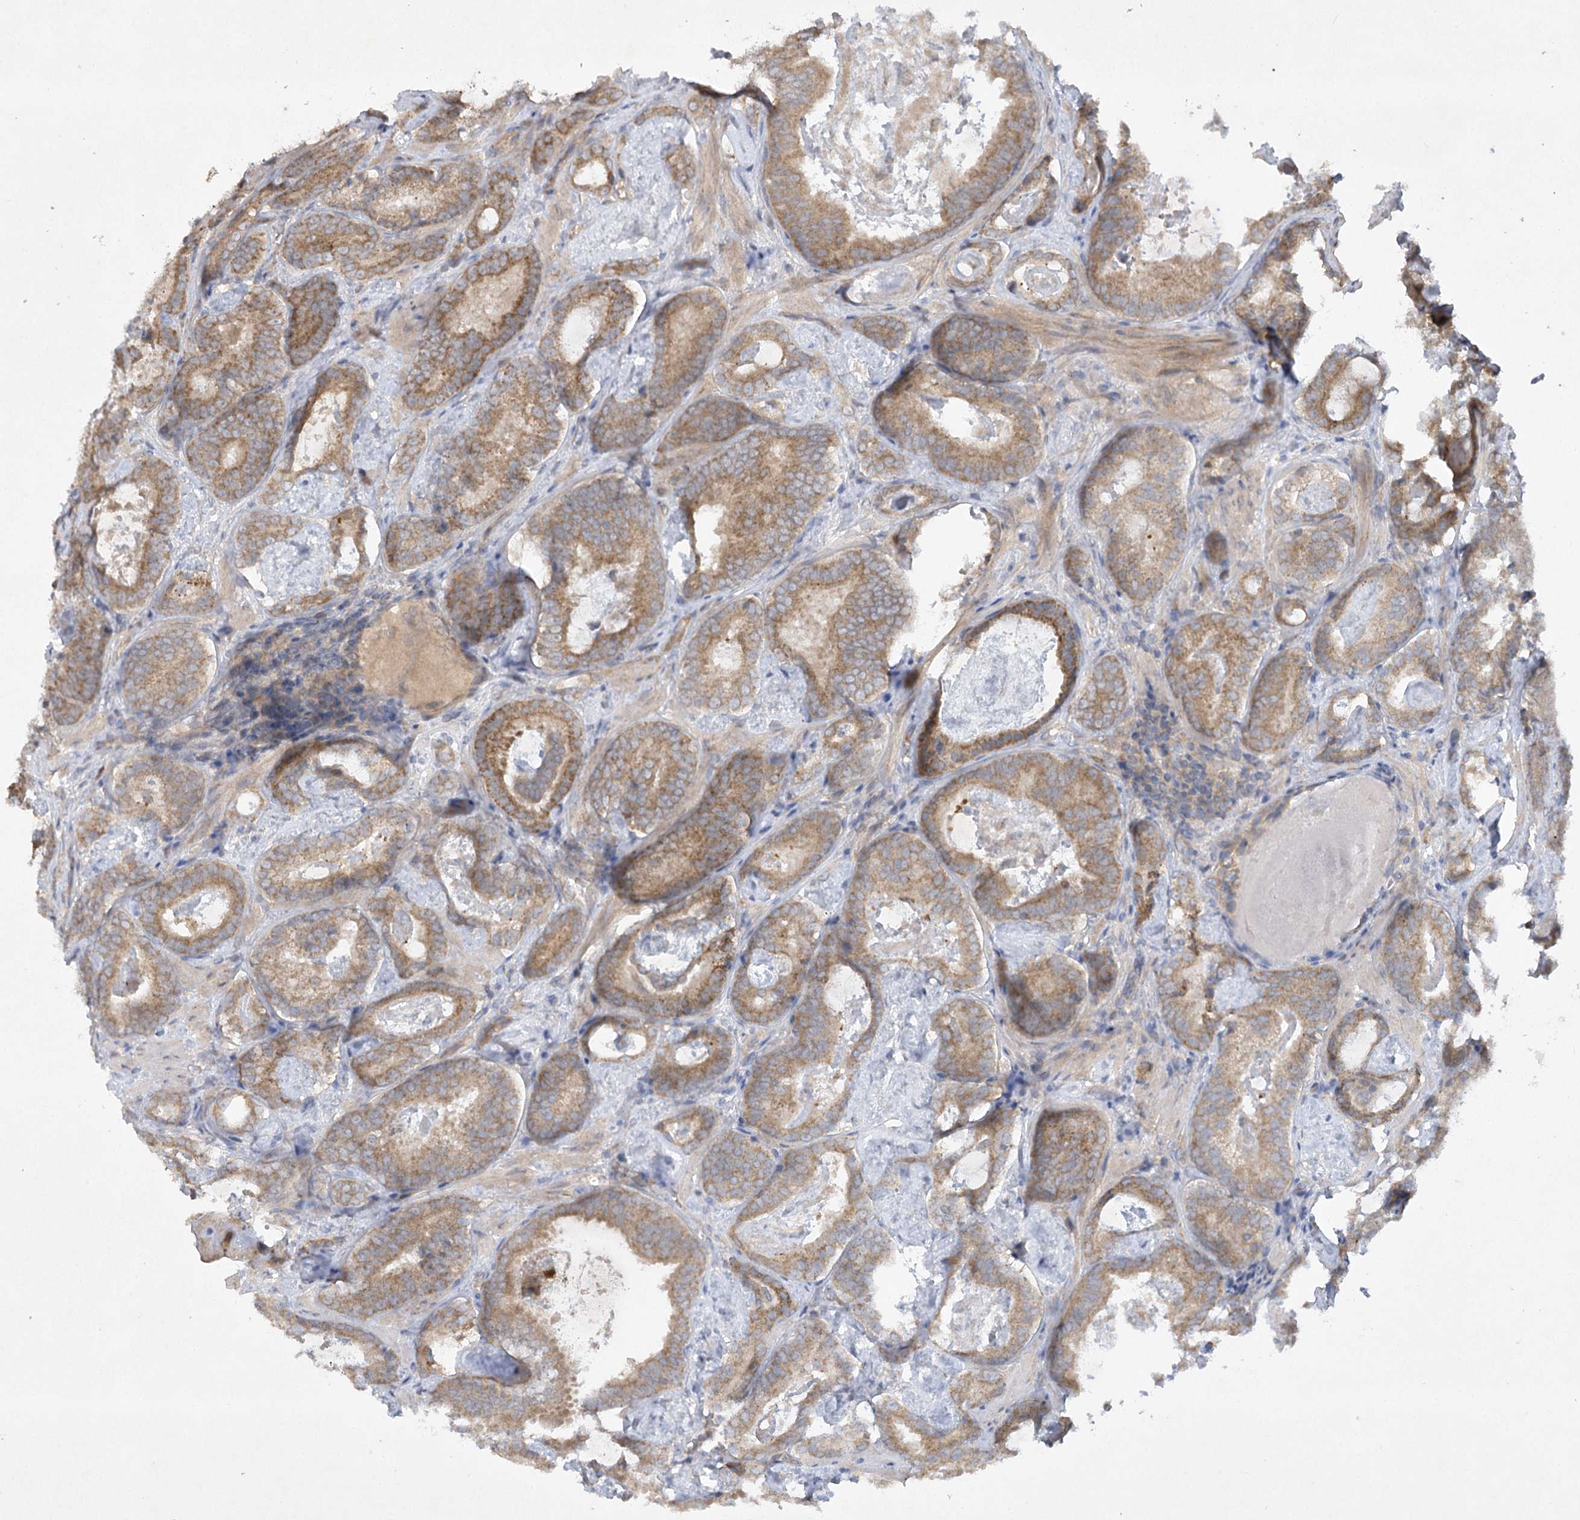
{"staining": {"intensity": "moderate", "quantity": ">75%", "location": "cytoplasmic/membranous"}, "tissue": "prostate cancer", "cell_type": "Tumor cells", "image_type": "cancer", "snomed": [{"axis": "morphology", "description": "Adenocarcinoma, Low grade"}, {"axis": "topography", "description": "Prostate"}], "caption": "Prostate cancer (adenocarcinoma (low-grade)) stained with a protein marker demonstrates moderate staining in tumor cells.", "gene": "TRAF3IP1", "patient": {"sex": "male", "age": 60}}